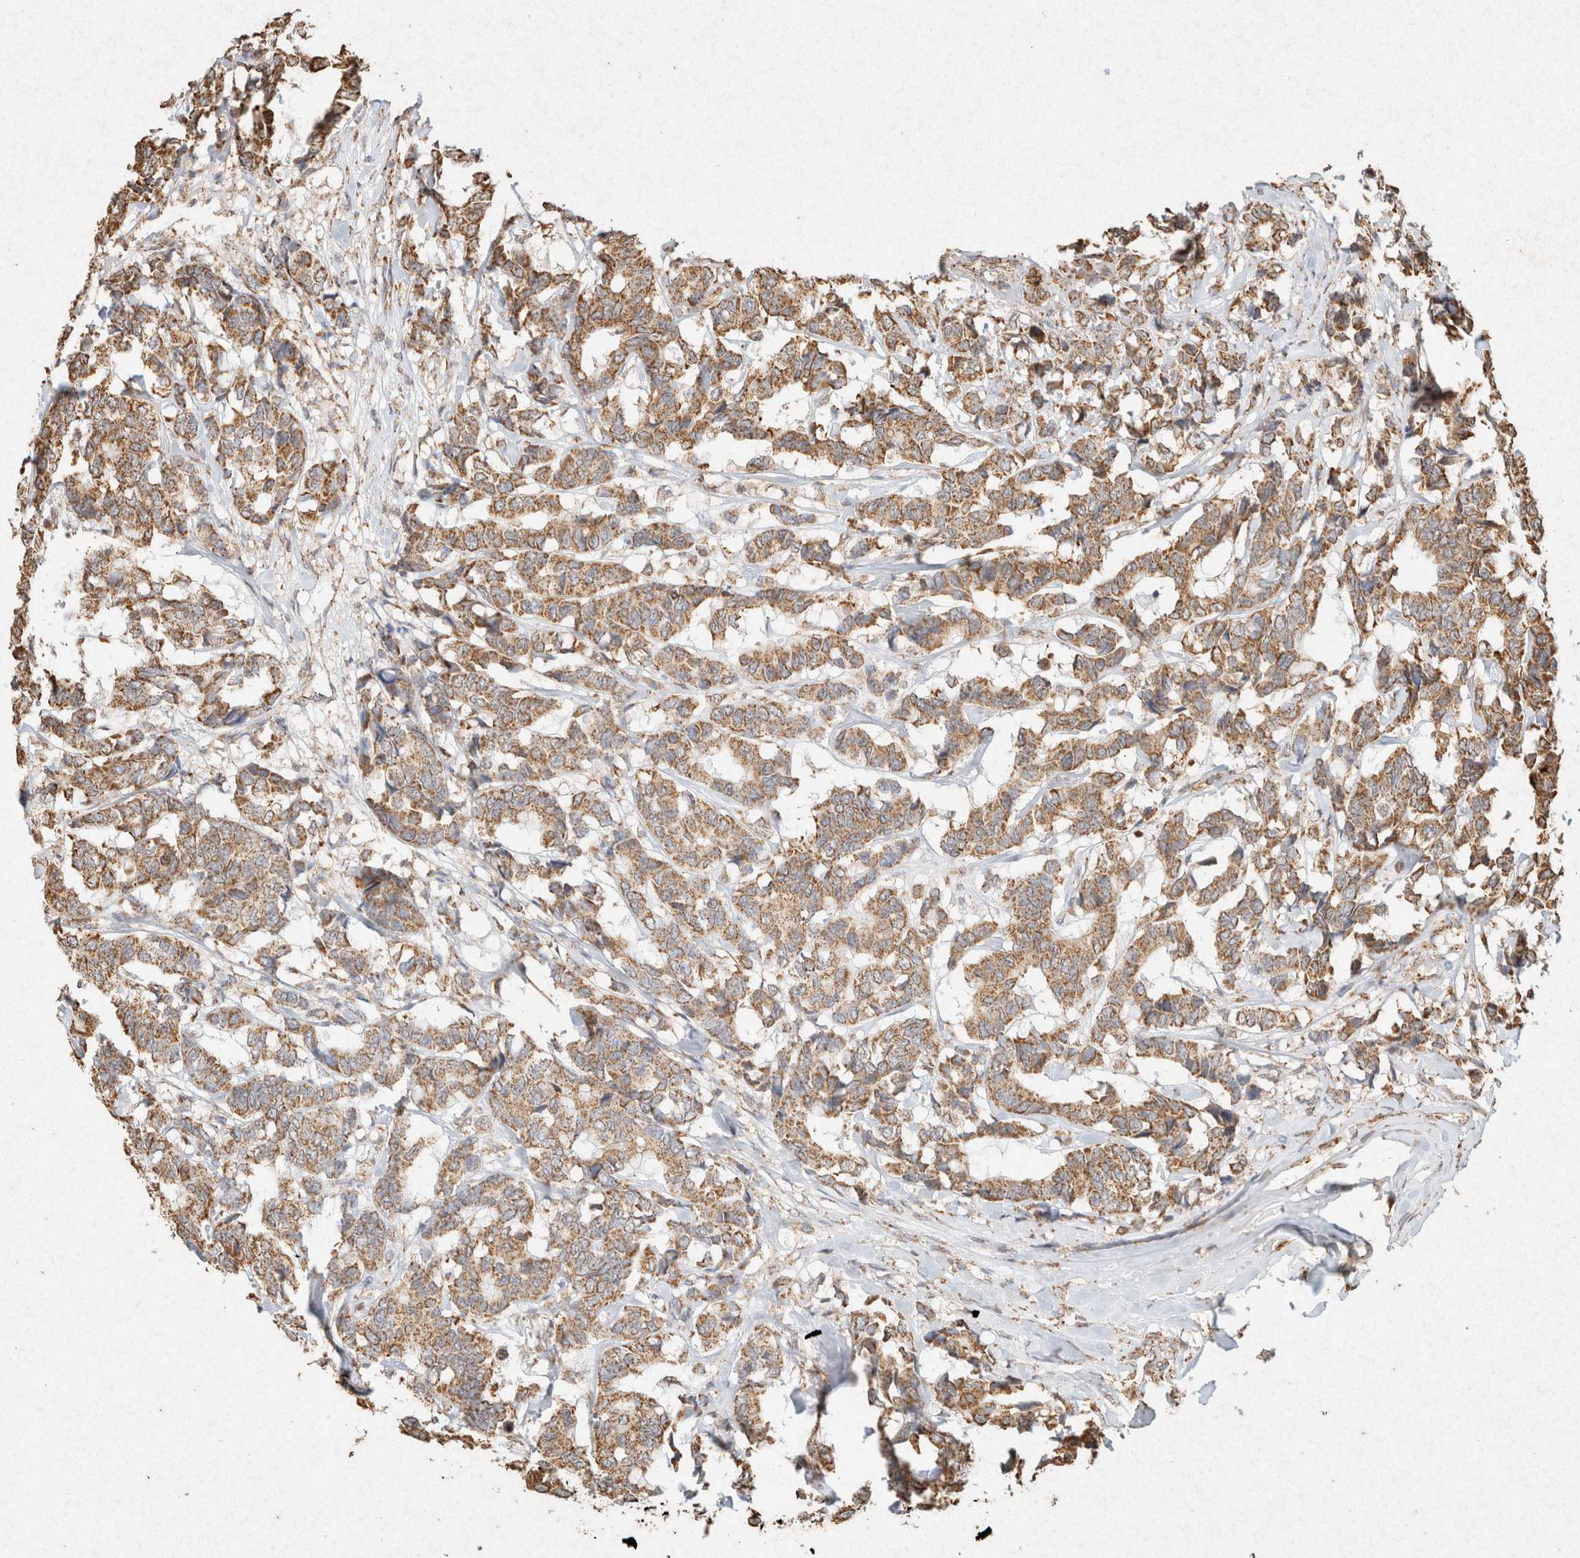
{"staining": {"intensity": "moderate", "quantity": ">75%", "location": "cytoplasmic/membranous"}, "tissue": "breast cancer", "cell_type": "Tumor cells", "image_type": "cancer", "snomed": [{"axis": "morphology", "description": "Duct carcinoma"}, {"axis": "topography", "description": "Breast"}], "caption": "Tumor cells exhibit medium levels of moderate cytoplasmic/membranous positivity in approximately >75% of cells in breast intraductal carcinoma.", "gene": "SDC2", "patient": {"sex": "female", "age": 87}}